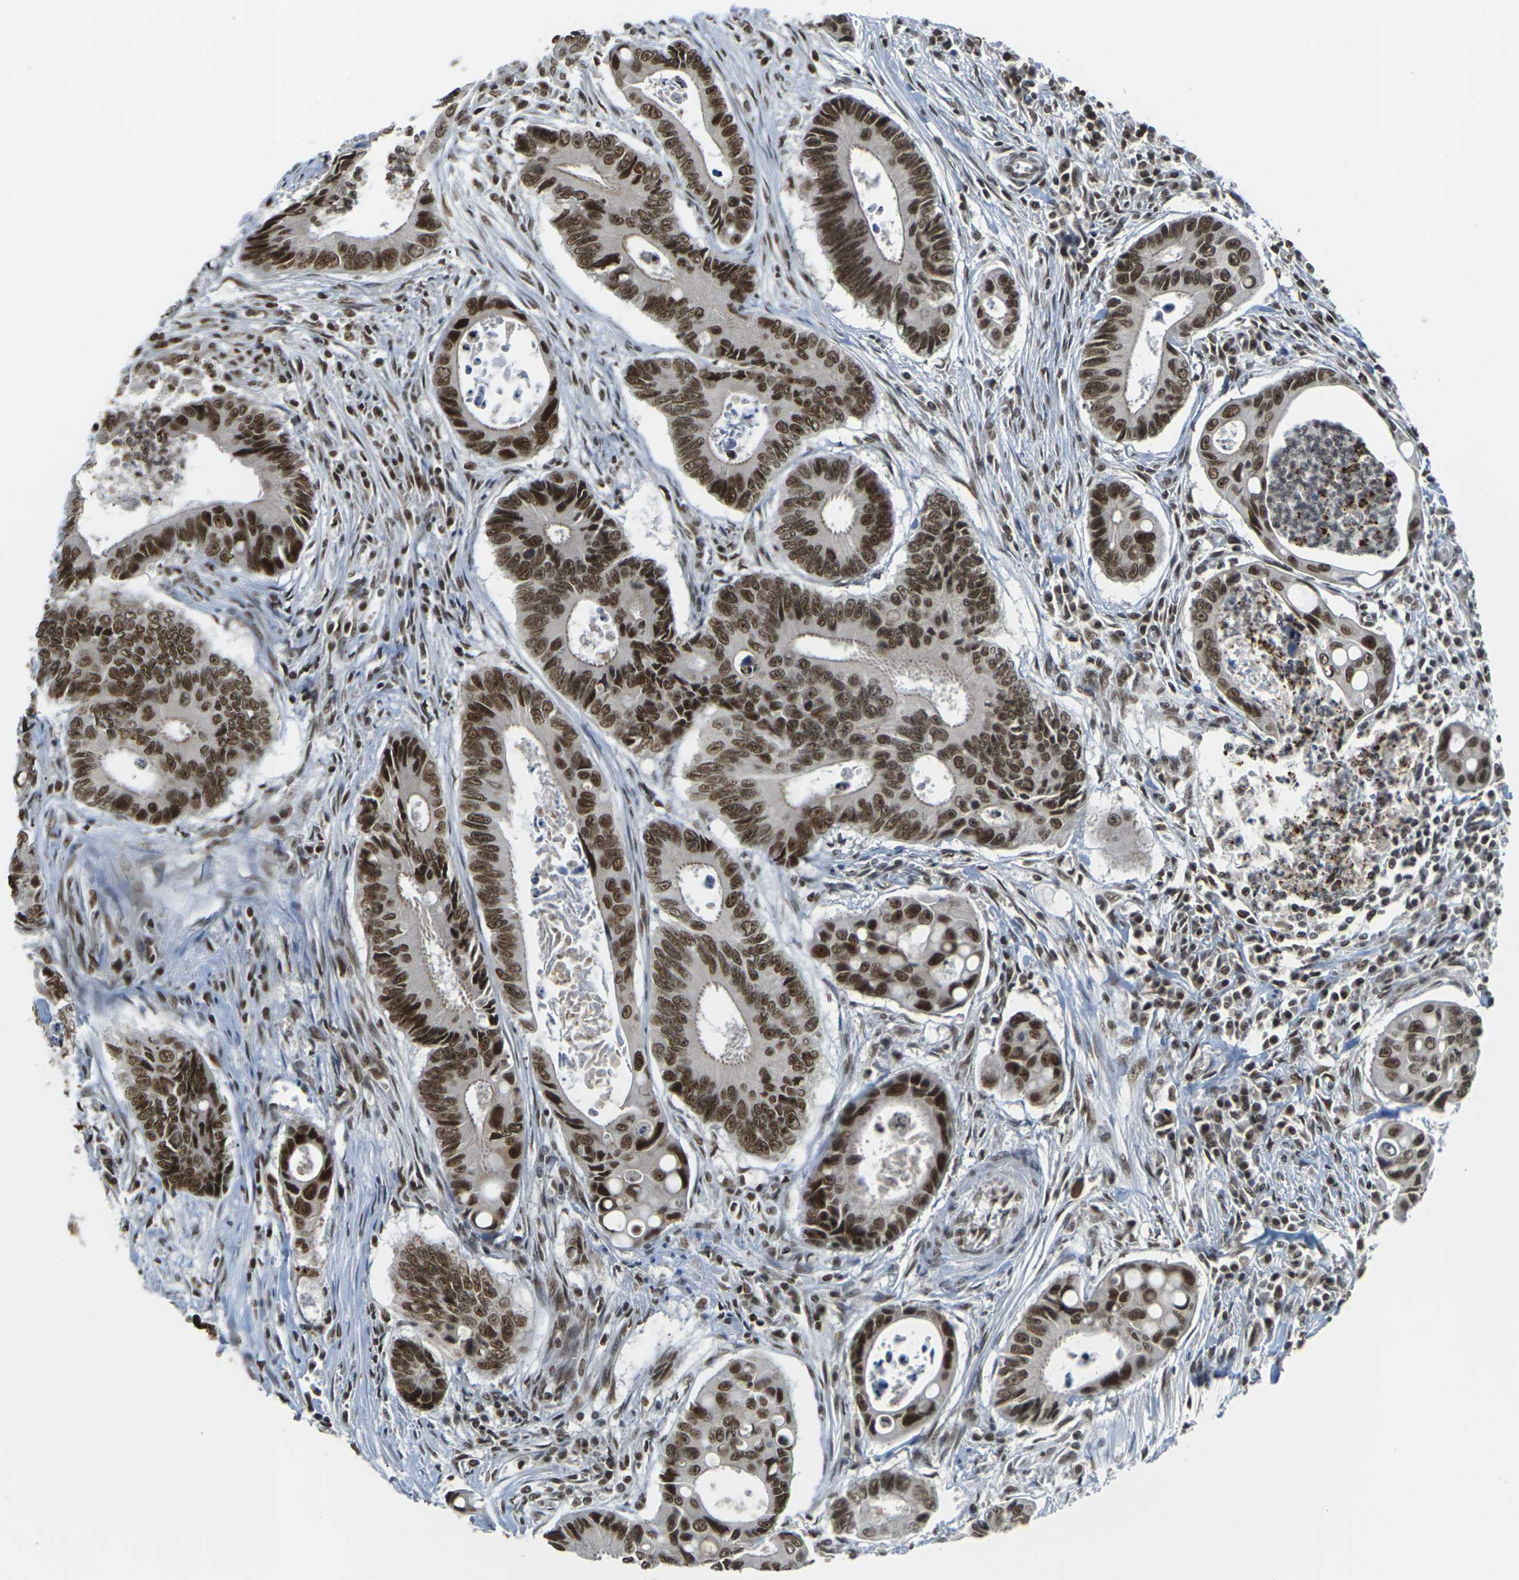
{"staining": {"intensity": "strong", "quantity": ">75%", "location": "nuclear"}, "tissue": "colorectal cancer", "cell_type": "Tumor cells", "image_type": "cancer", "snomed": [{"axis": "morphology", "description": "Inflammation, NOS"}, {"axis": "morphology", "description": "Adenocarcinoma, NOS"}, {"axis": "topography", "description": "Colon"}], "caption": "Tumor cells display strong nuclear expression in about >75% of cells in adenocarcinoma (colorectal). The protein is shown in brown color, while the nuclei are stained blue.", "gene": "NELFA", "patient": {"sex": "male", "age": 72}}